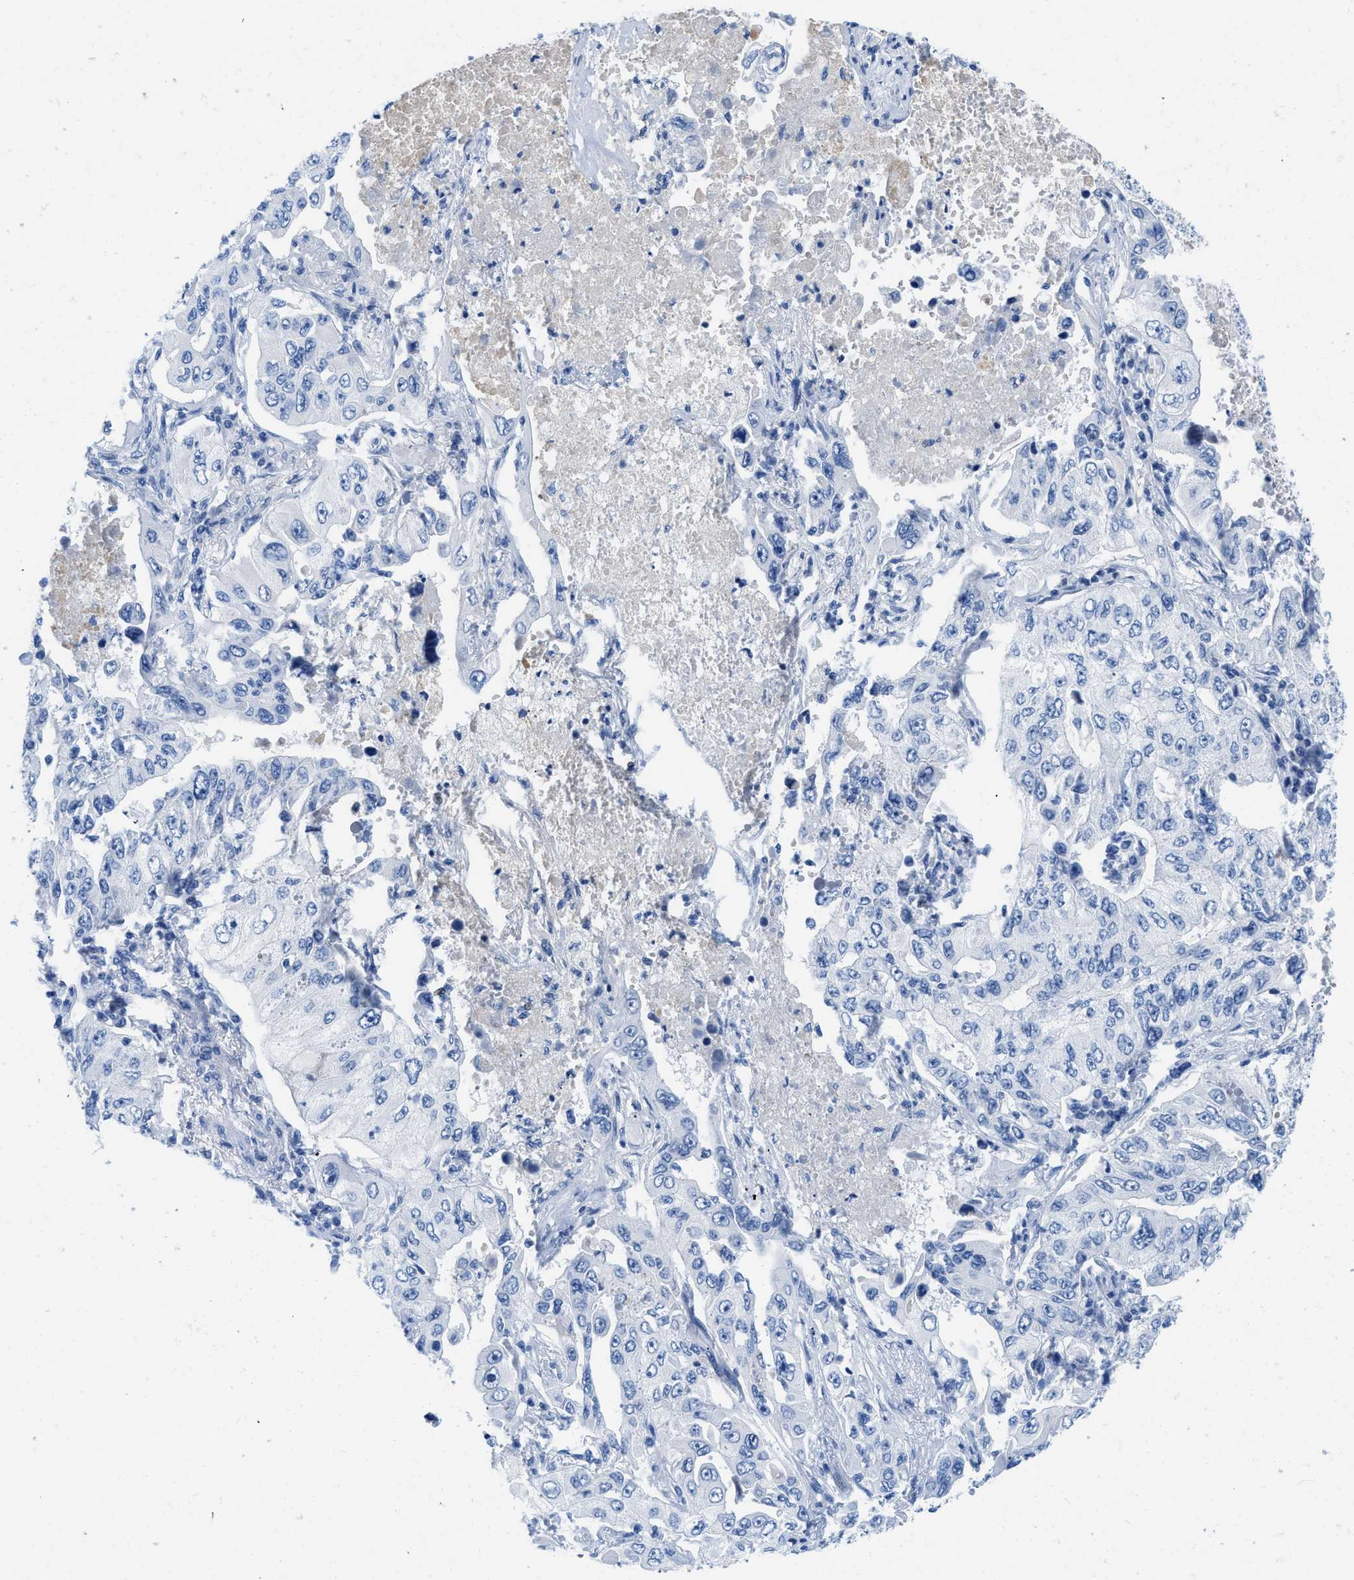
{"staining": {"intensity": "negative", "quantity": "none", "location": "none"}, "tissue": "lung cancer", "cell_type": "Tumor cells", "image_type": "cancer", "snomed": [{"axis": "morphology", "description": "Adenocarcinoma, NOS"}, {"axis": "topography", "description": "Lung"}], "caption": "Micrograph shows no significant protein positivity in tumor cells of lung adenocarcinoma.", "gene": "COL3A1", "patient": {"sex": "male", "age": 84}}